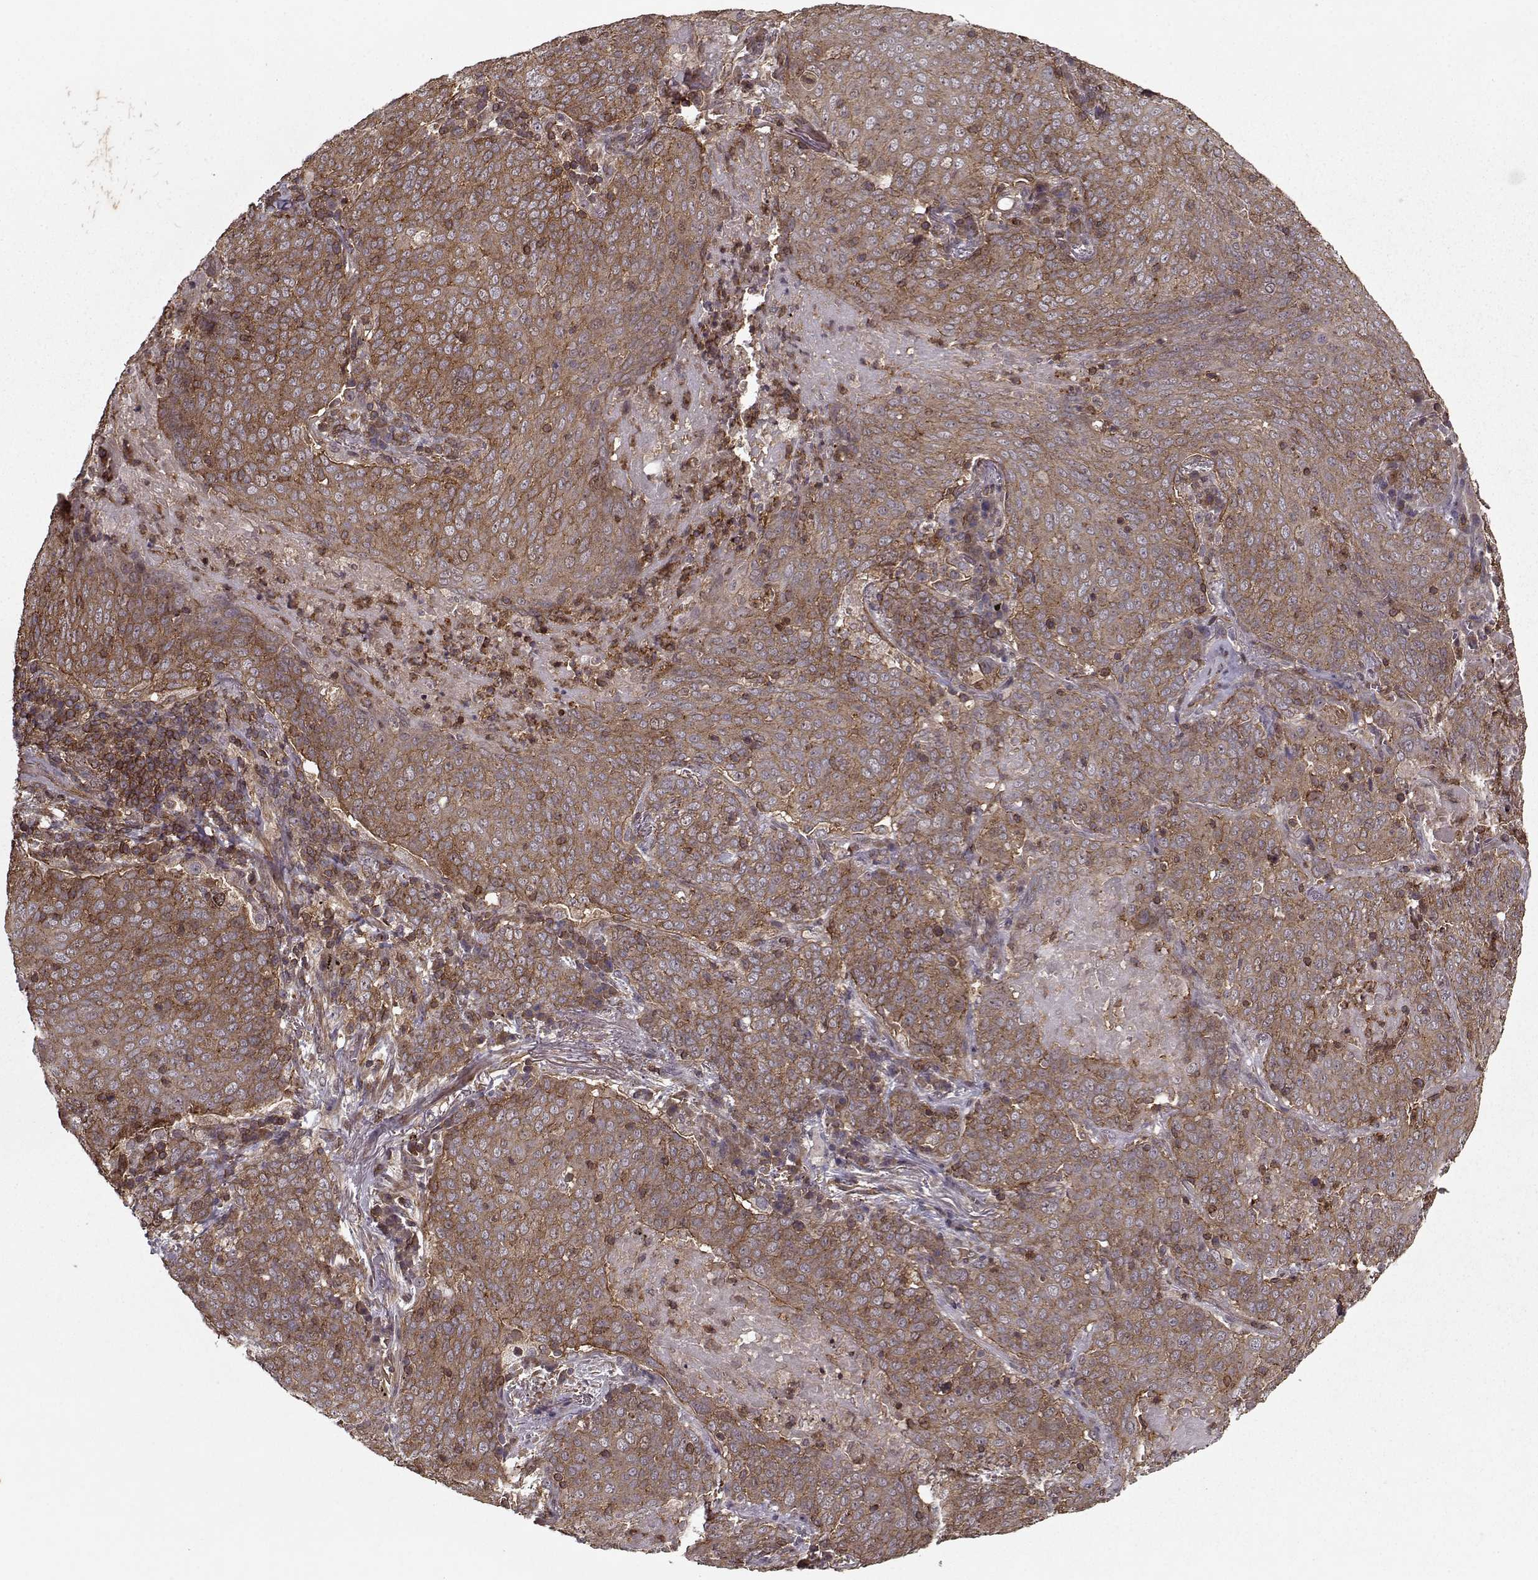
{"staining": {"intensity": "moderate", "quantity": ">75%", "location": "cytoplasmic/membranous"}, "tissue": "lung cancer", "cell_type": "Tumor cells", "image_type": "cancer", "snomed": [{"axis": "morphology", "description": "Squamous cell carcinoma, NOS"}, {"axis": "topography", "description": "Lung"}], "caption": "Immunohistochemistry (IHC) staining of lung cancer, which shows medium levels of moderate cytoplasmic/membranous staining in about >75% of tumor cells indicating moderate cytoplasmic/membranous protein expression. The staining was performed using DAB (3,3'-diaminobenzidine) (brown) for protein detection and nuclei were counterstained in hematoxylin (blue).", "gene": "PPP1R12A", "patient": {"sex": "male", "age": 82}}